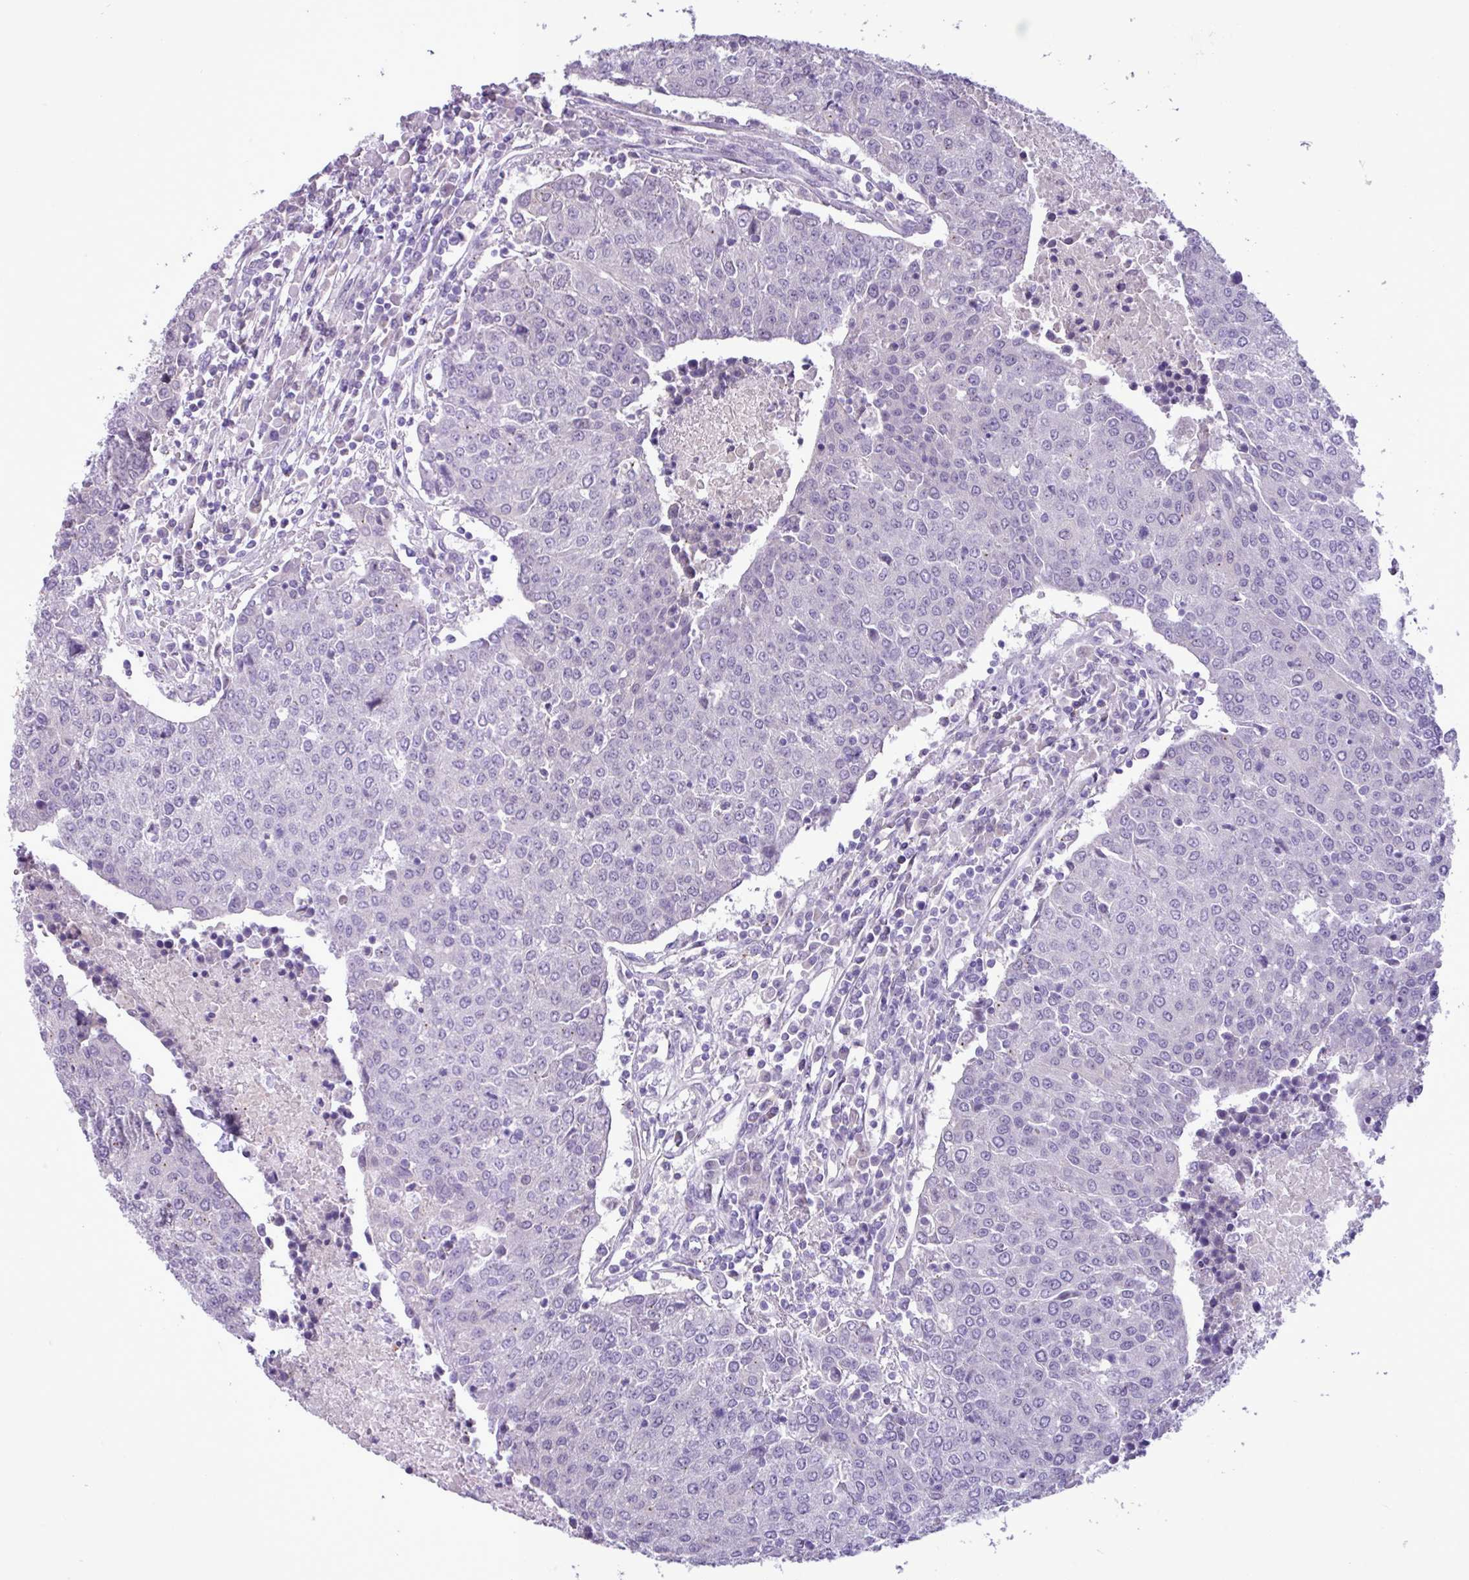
{"staining": {"intensity": "negative", "quantity": "none", "location": "none"}, "tissue": "urothelial cancer", "cell_type": "Tumor cells", "image_type": "cancer", "snomed": [{"axis": "morphology", "description": "Urothelial carcinoma, High grade"}, {"axis": "topography", "description": "Urinary bladder"}], "caption": "An immunohistochemistry photomicrograph of high-grade urothelial carcinoma is shown. There is no staining in tumor cells of high-grade urothelial carcinoma. Nuclei are stained in blue.", "gene": "SPINK8", "patient": {"sex": "female", "age": 85}}